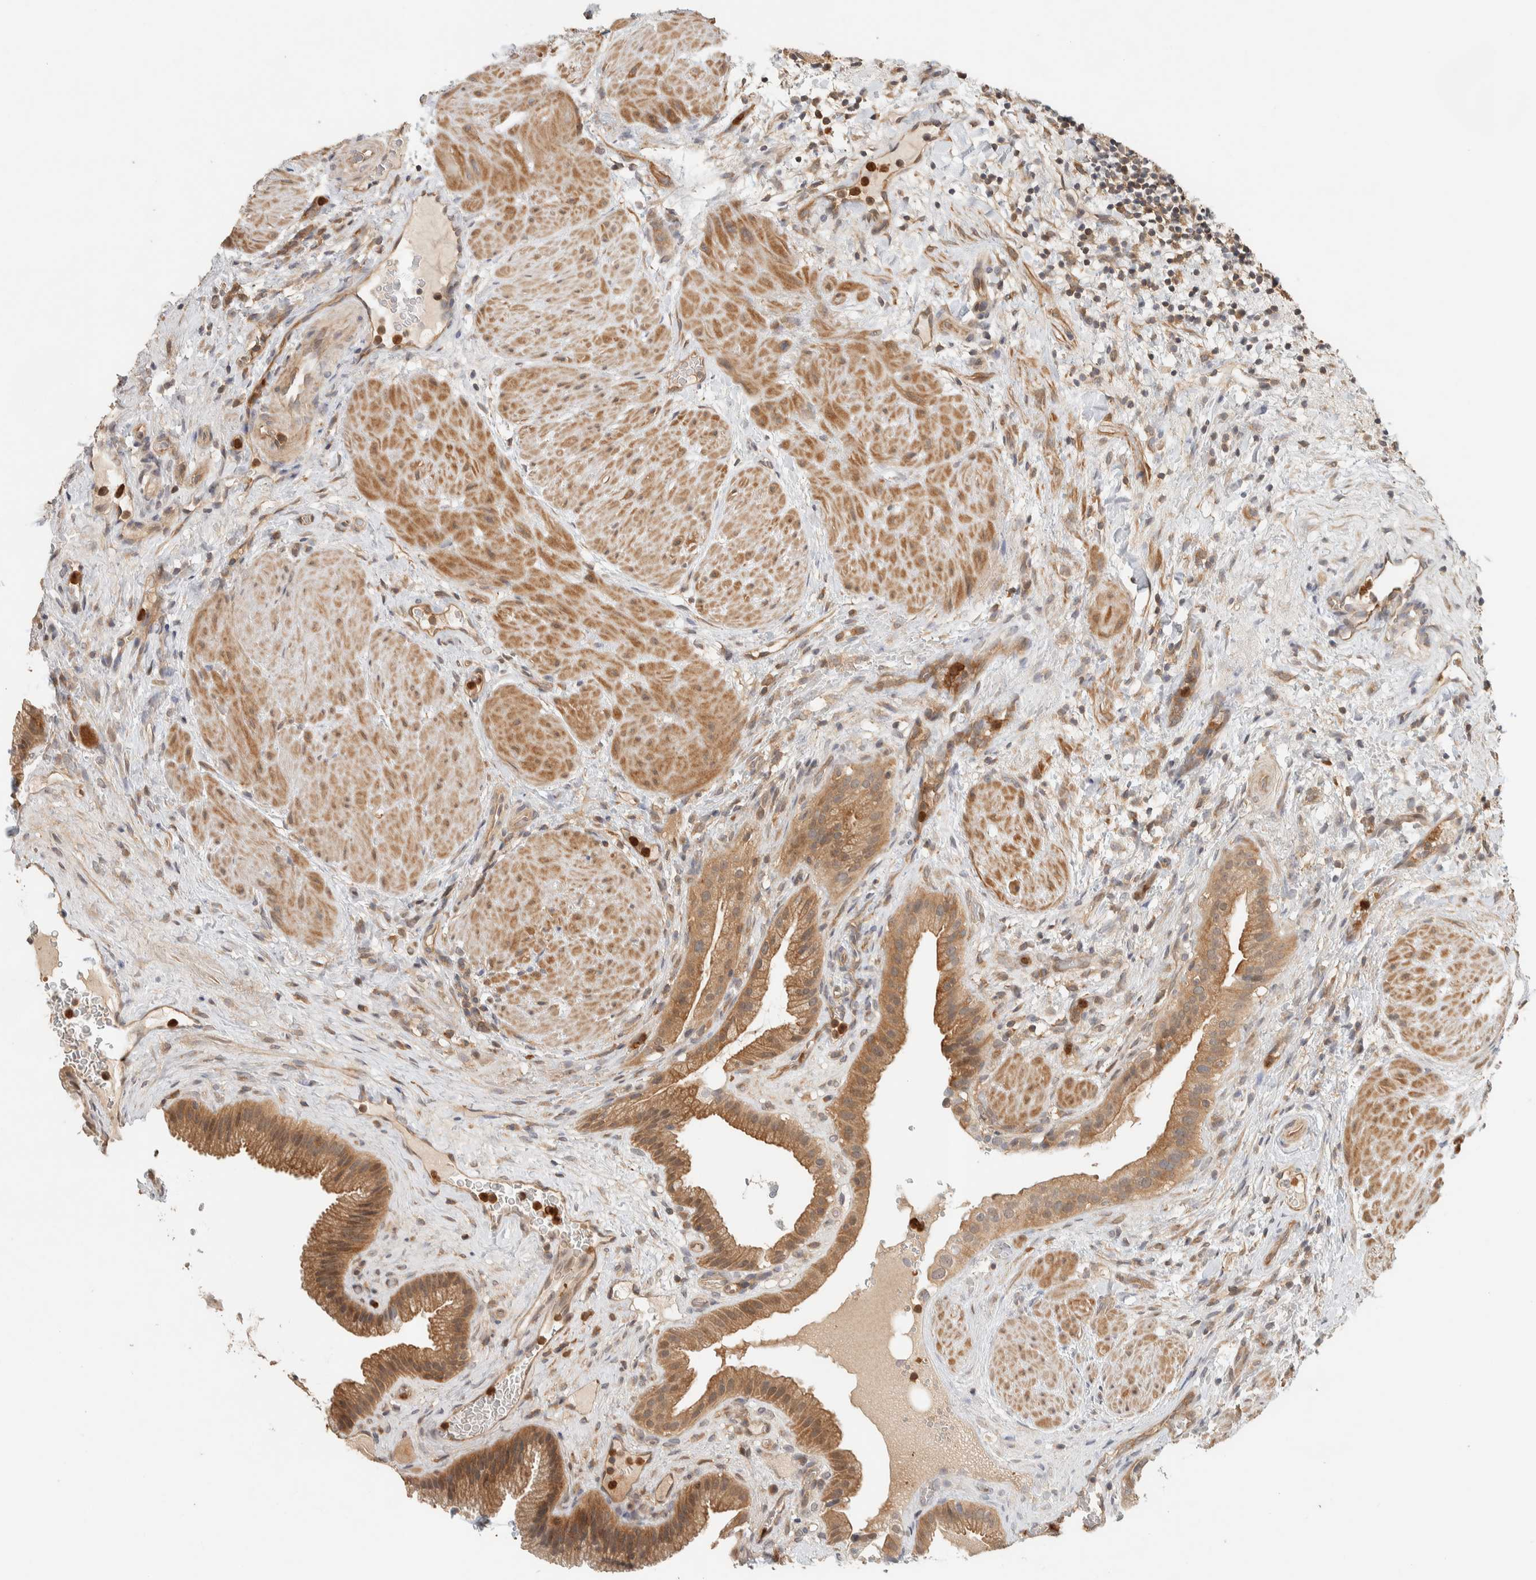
{"staining": {"intensity": "moderate", "quantity": ">75%", "location": "cytoplasmic/membranous"}, "tissue": "gallbladder", "cell_type": "Glandular cells", "image_type": "normal", "snomed": [{"axis": "morphology", "description": "Normal tissue, NOS"}, {"axis": "topography", "description": "Gallbladder"}], "caption": "IHC histopathology image of unremarkable gallbladder: gallbladder stained using IHC demonstrates medium levels of moderate protein expression localized specifically in the cytoplasmic/membranous of glandular cells, appearing as a cytoplasmic/membranous brown color.", "gene": "ADSS2", "patient": {"sex": "male", "age": 49}}